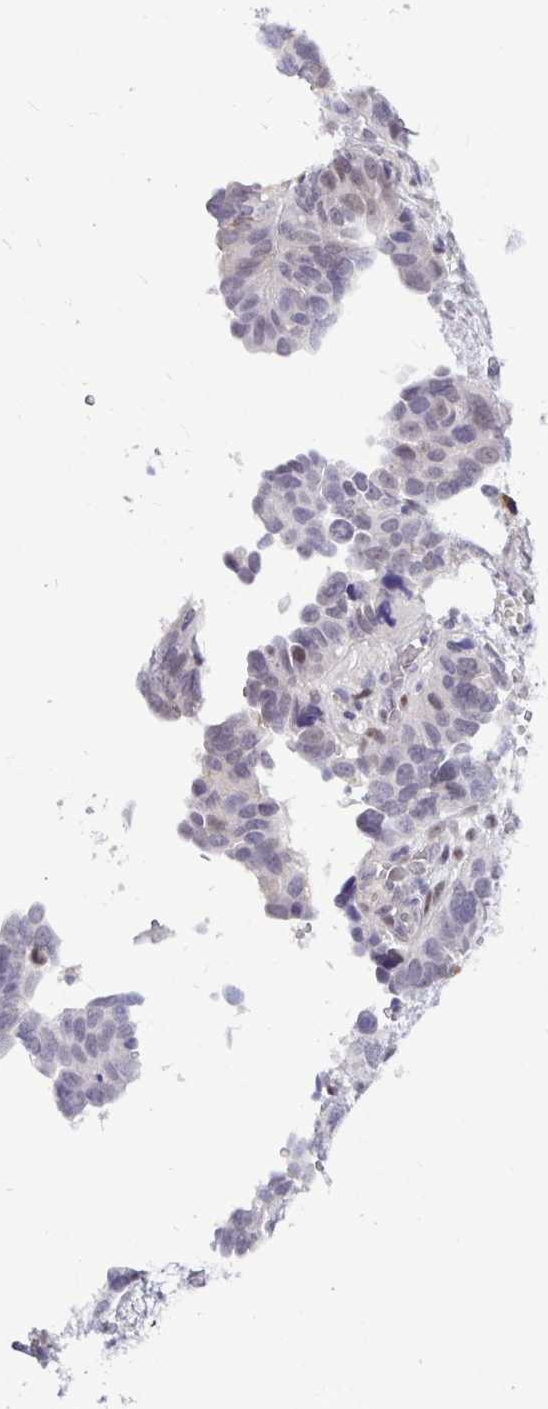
{"staining": {"intensity": "moderate", "quantity": "<25%", "location": "cytoplasmic/membranous,nuclear"}, "tissue": "ovarian cancer", "cell_type": "Tumor cells", "image_type": "cancer", "snomed": [{"axis": "morphology", "description": "Cystadenocarcinoma, serous, NOS"}, {"axis": "topography", "description": "Ovary"}], "caption": "Ovarian cancer (serous cystadenocarcinoma) stained with immunohistochemistry reveals moderate cytoplasmic/membranous and nuclear staining in about <25% of tumor cells.", "gene": "NUP188", "patient": {"sex": "female", "age": 64}}